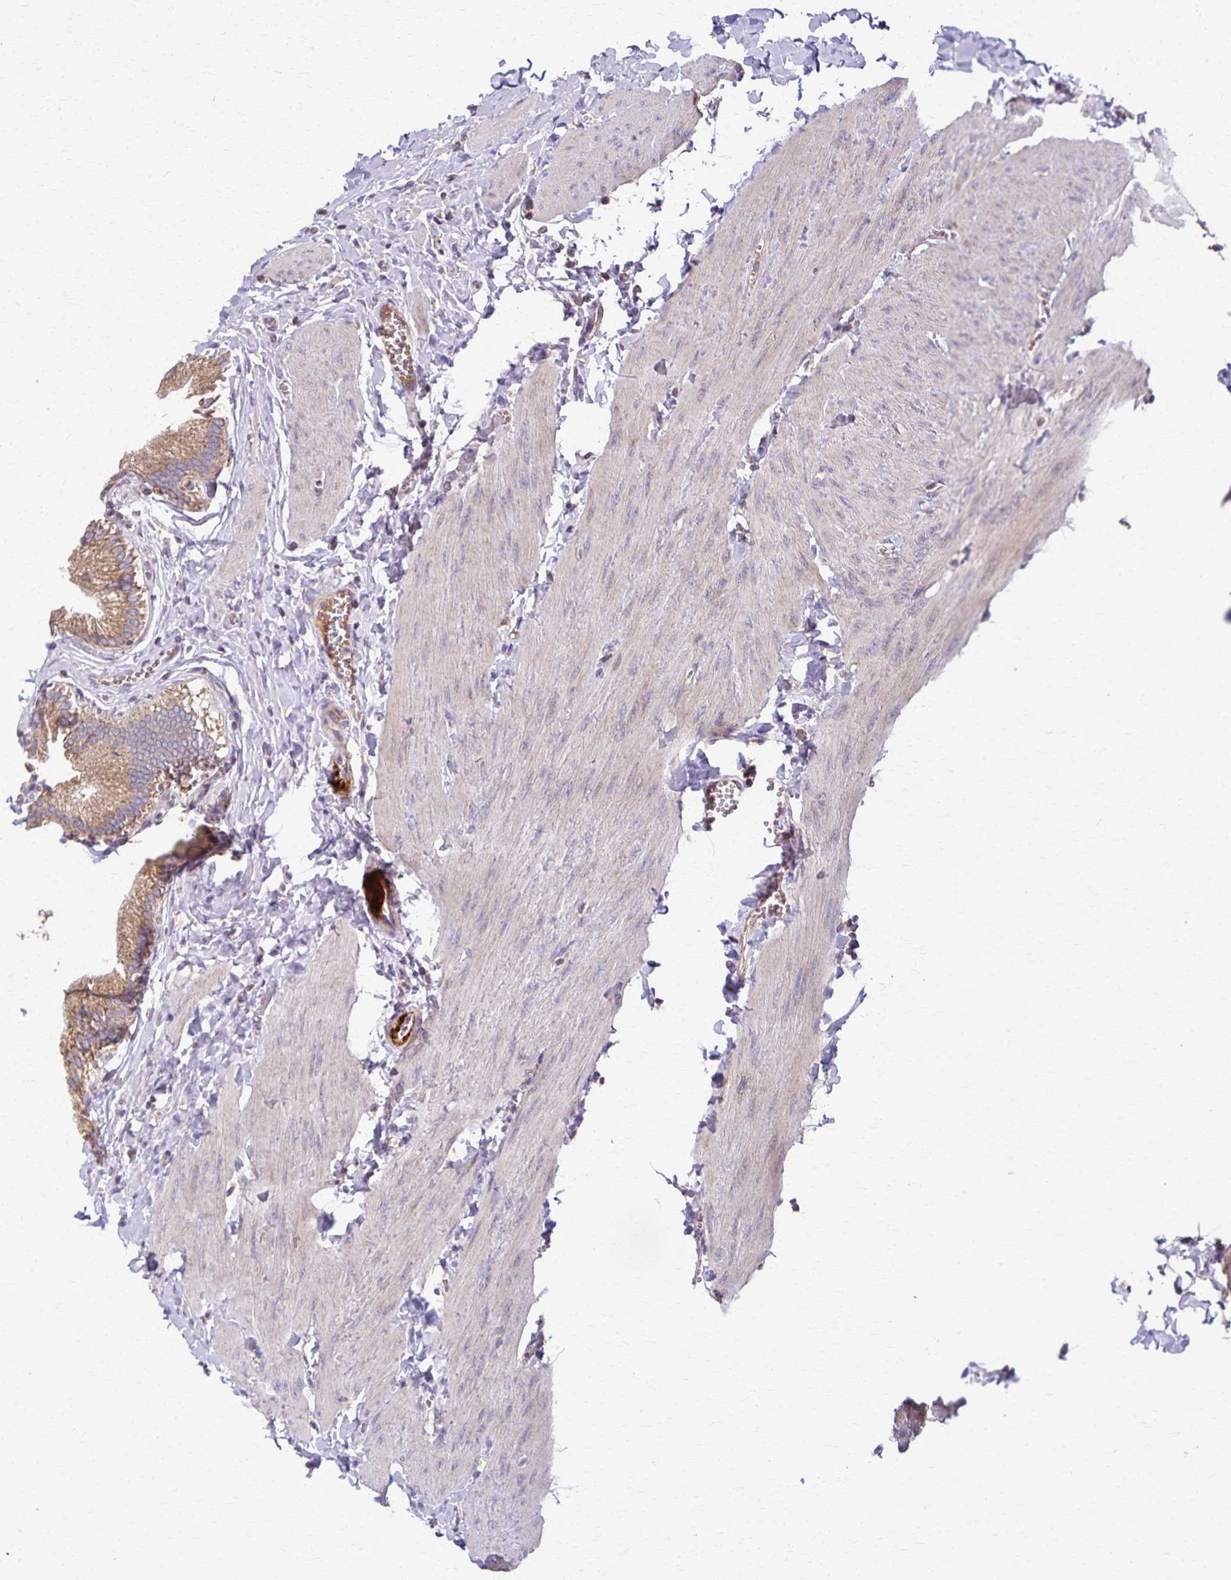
{"staining": {"intensity": "moderate", "quantity": ">75%", "location": "cytoplasmic/membranous"}, "tissue": "gallbladder", "cell_type": "Glandular cells", "image_type": "normal", "snomed": [{"axis": "morphology", "description": "Normal tissue, NOS"}, {"axis": "topography", "description": "Gallbladder"}, {"axis": "topography", "description": "Peripheral nerve tissue"}], "caption": "Protein positivity by IHC displays moderate cytoplasmic/membranous positivity in about >75% of glandular cells in normal gallbladder.", "gene": "RNF10", "patient": {"sex": "male", "age": 17}}